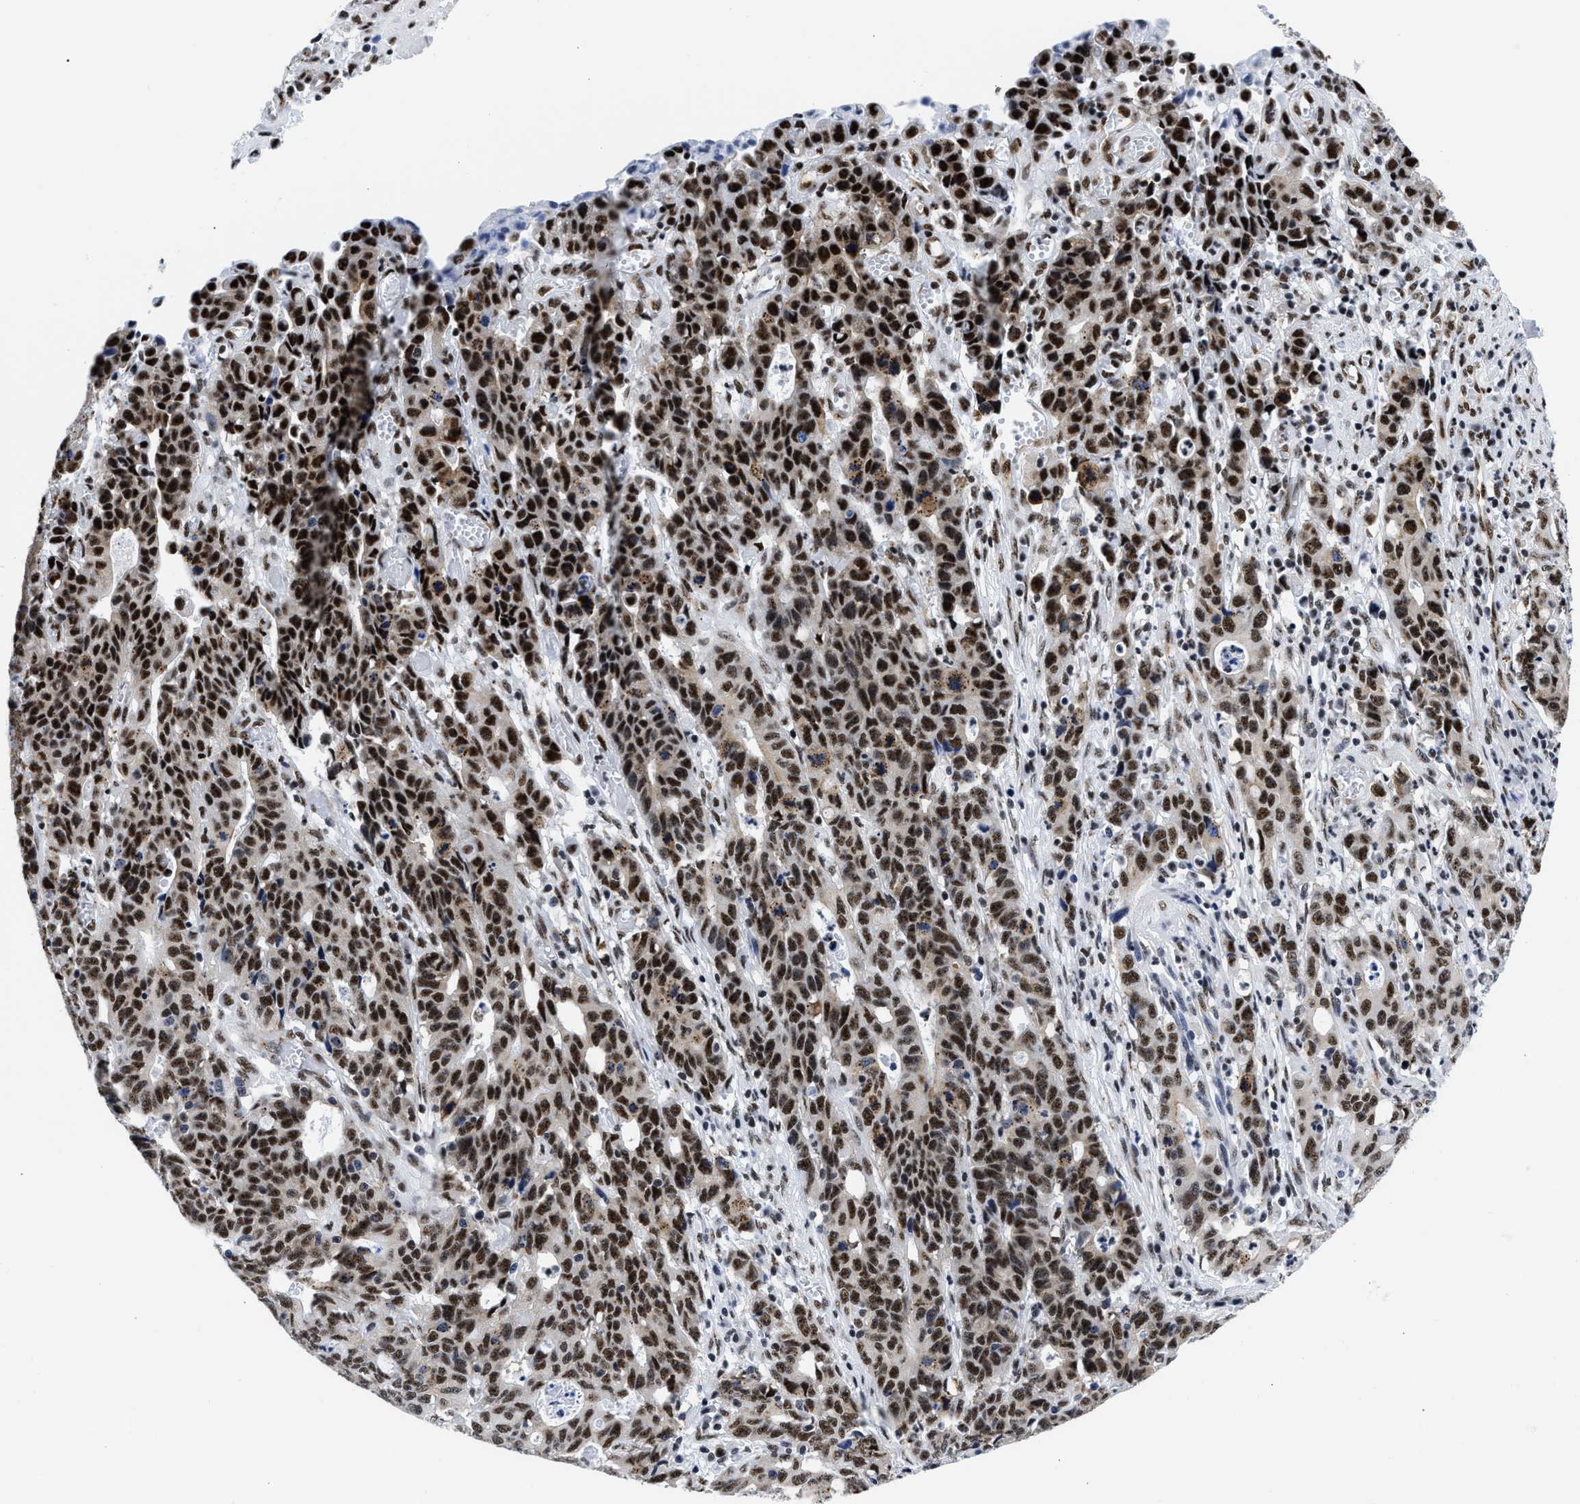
{"staining": {"intensity": "strong", "quantity": ">75%", "location": "nuclear"}, "tissue": "stomach cancer", "cell_type": "Tumor cells", "image_type": "cancer", "snomed": [{"axis": "morphology", "description": "Adenocarcinoma, NOS"}, {"axis": "topography", "description": "Stomach, upper"}], "caption": "Immunohistochemical staining of human stomach cancer exhibits high levels of strong nuclear protein positivity in approximately >75% of tumor cells. (DAB IHC, brown staining for protein, blue staining for nuclei).", "gene": "RBM8A", "patient": {"sex": "male", "age": 69}}